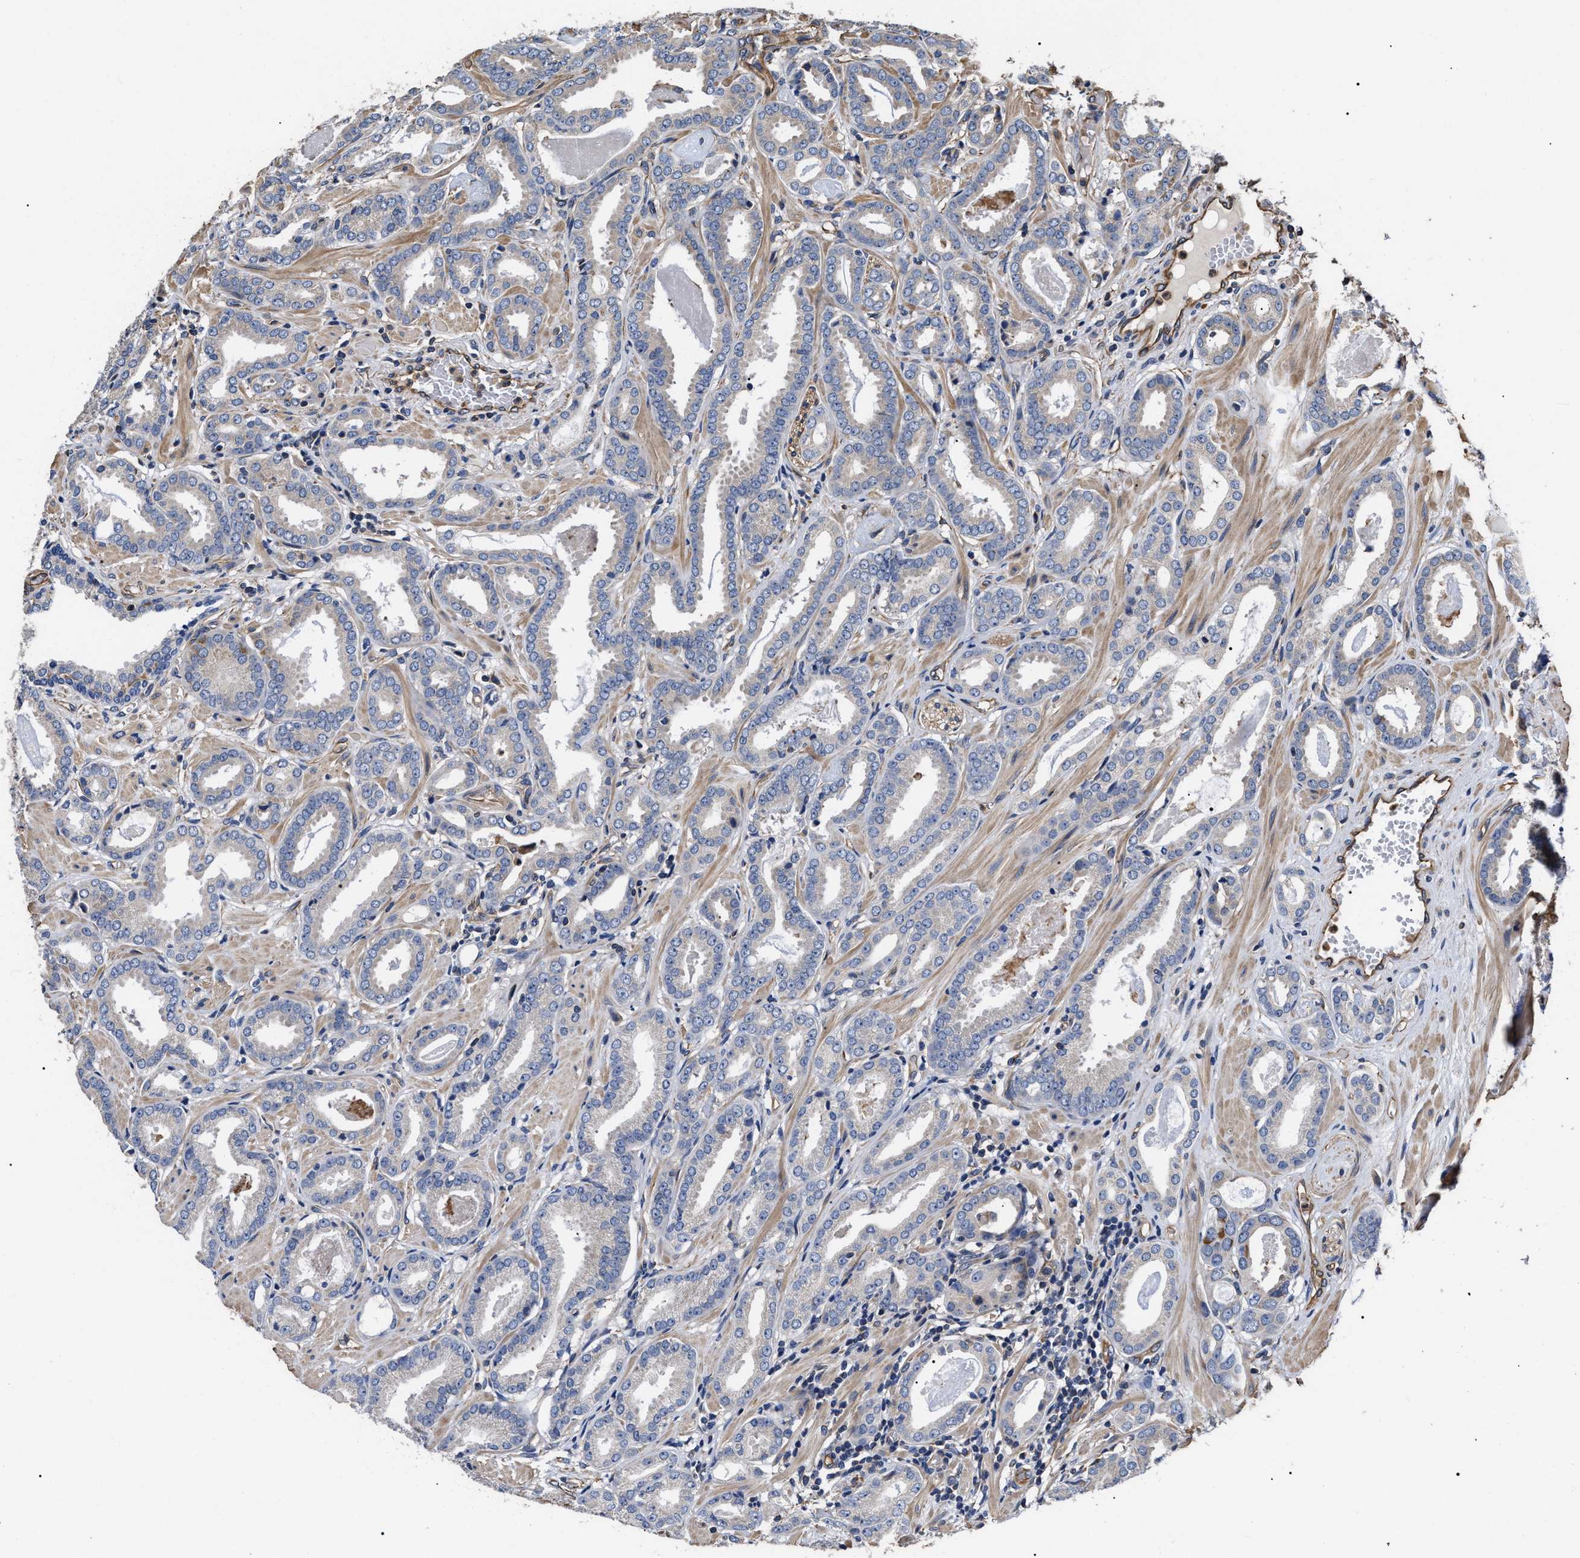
{"staining": {"intensity": "negative", "quantity": "none", "location": "none"}, "tissue": "prostate cancer", "cell_type": "Tumor cells", "image_type": "cancer", "snomed": [{"axis": "morphology", "description": "Adenocarcinoma, Low grade"}, {"axis": "topography", "description": "Prostate"}], "caption": "IHC histopathology image of neoplastic tissue: human prostate cancer stained with DAB (3,3'-diaminobenzidine) reveals no significant protein expression in tumor cells.", "gene": "TSPAN33", "patient": {"sex": "male", "age": 53}}